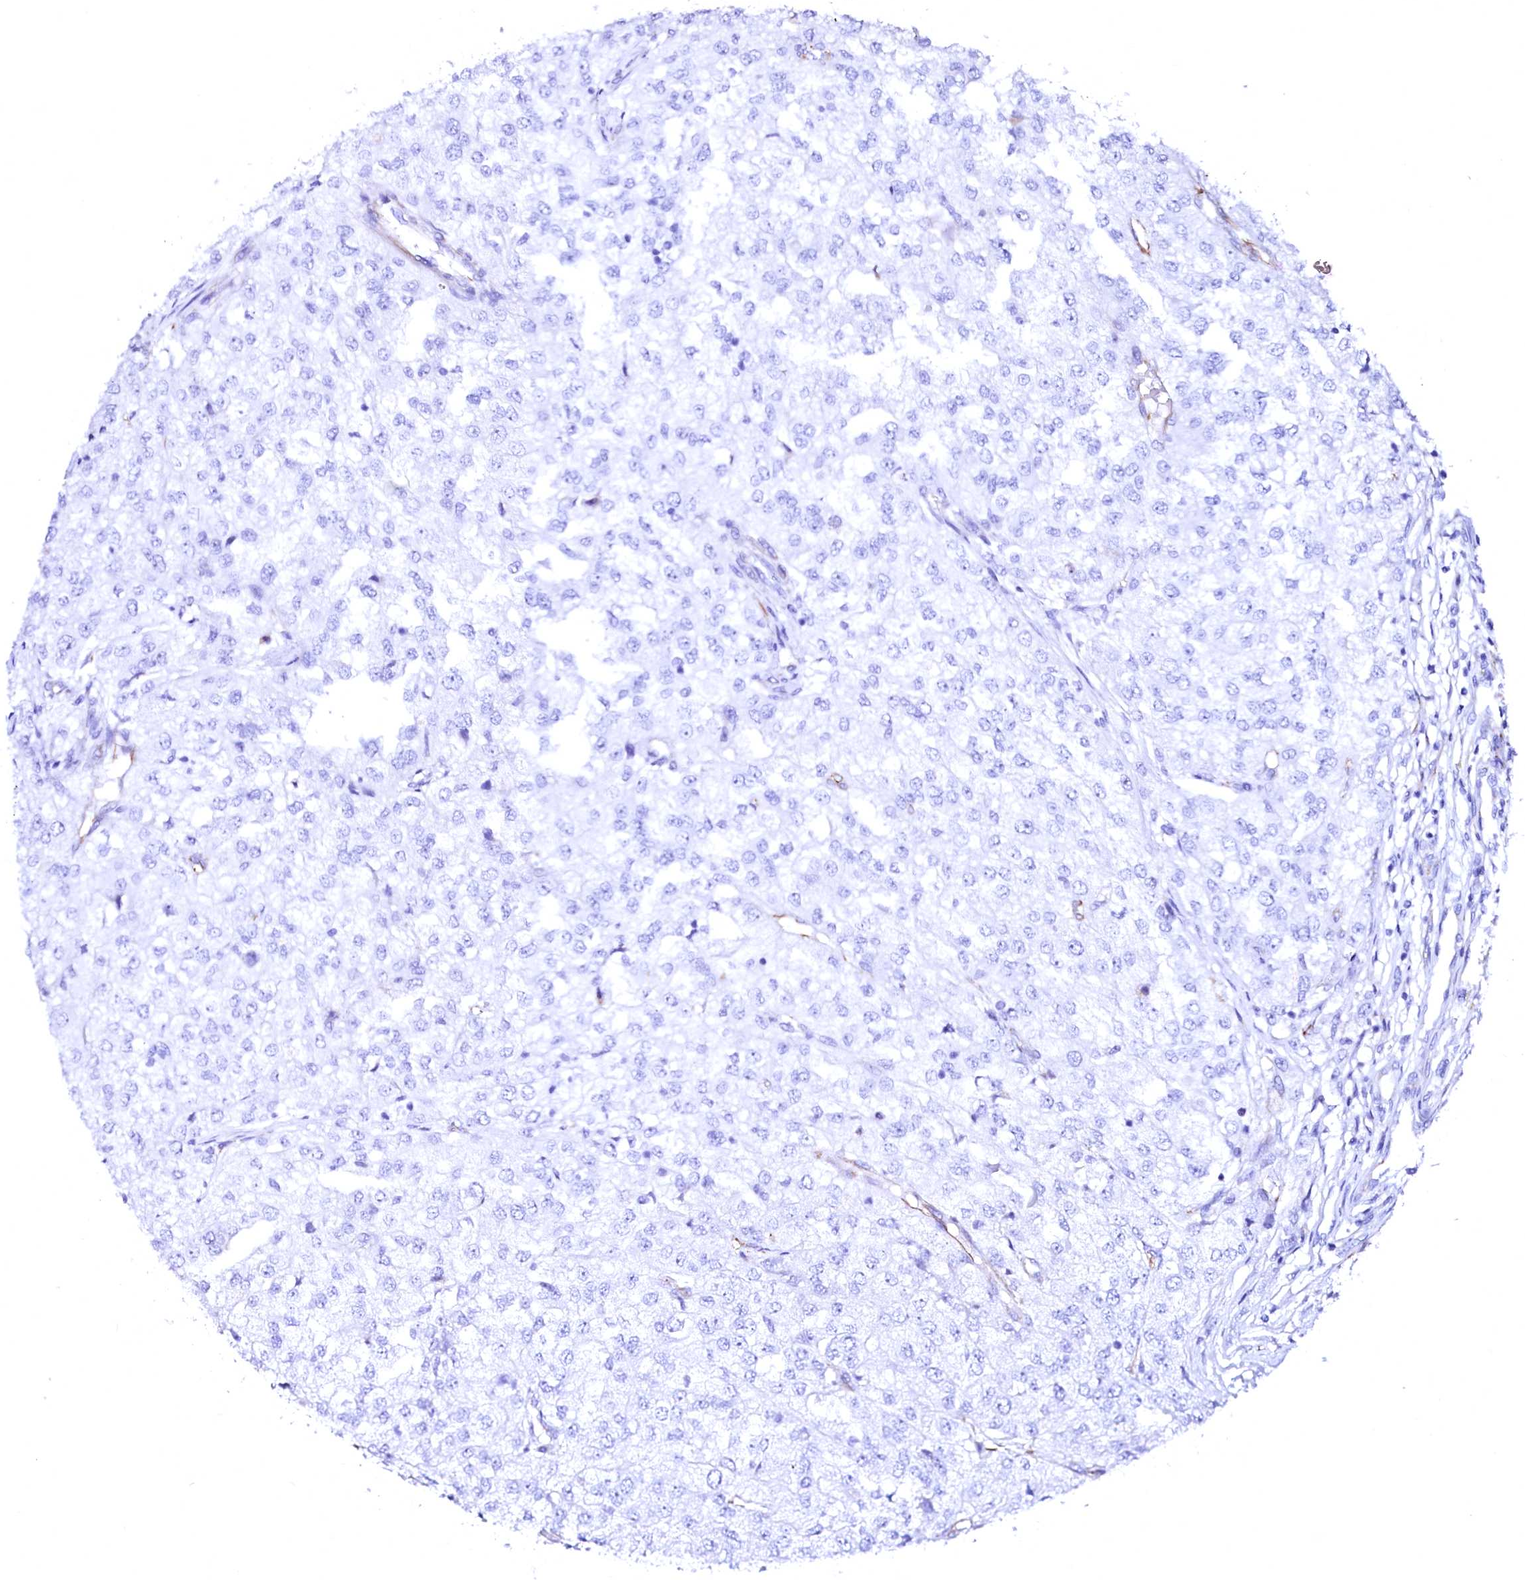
{"staining": {"intensity": "negative", "quantity": "none", "location": "none"}, "tissue": "renal cancer", "cell_type": "Tumor cells", "image_type": "cancer", "snomed": [{"axis": "morphology", "description": "Adenocarcinoma, NOS"}, {"axis": "topography", "description": "Kidney"}], "caption": "Adenocarcinoma (renal) was stained to show a protein in brown. There is no significant staining in tumor cells.", "gene": "SFR1", "patient": {"sex": "female", "age": 54}}